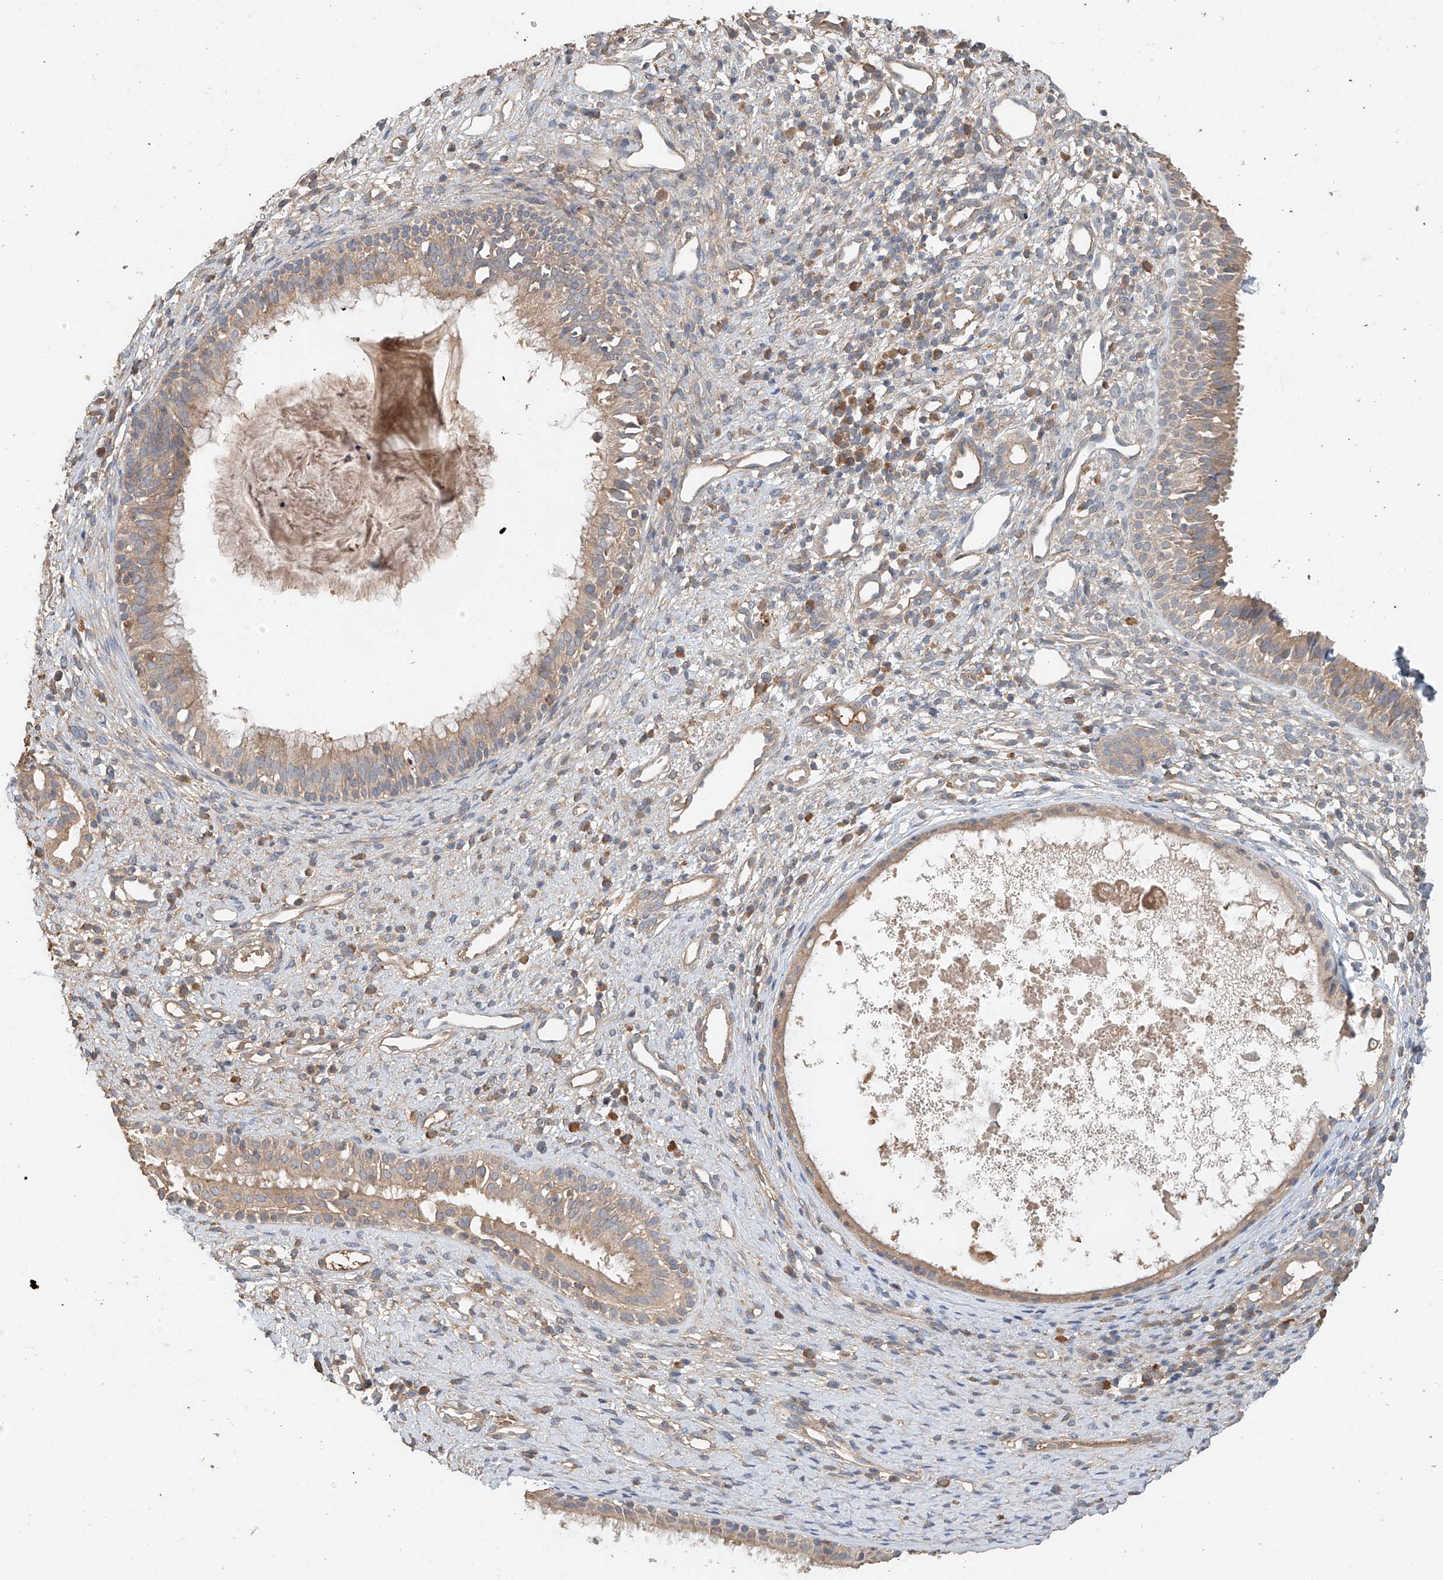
{"staining": {"intensity": "weak", "quantity": ">75%", "location": "cytoplasmic/membranous"}, "tissue": "nasopharynx", "cell_type": "Respiratory epithelial cells", "image_type": "normal", "snomed": [{"axis": "morphology", "description": "Normal tissue, NOS"}, {"axis": "topography", "description": "Nasopharynx"}], "caption": "Normal nasopharynx exhibits weak cytoplasmic/membranous expression in about >75% of respiratory epithelial cells.", "gene": "GNB1L", "patient": {"sex": "male", "age": 22}}